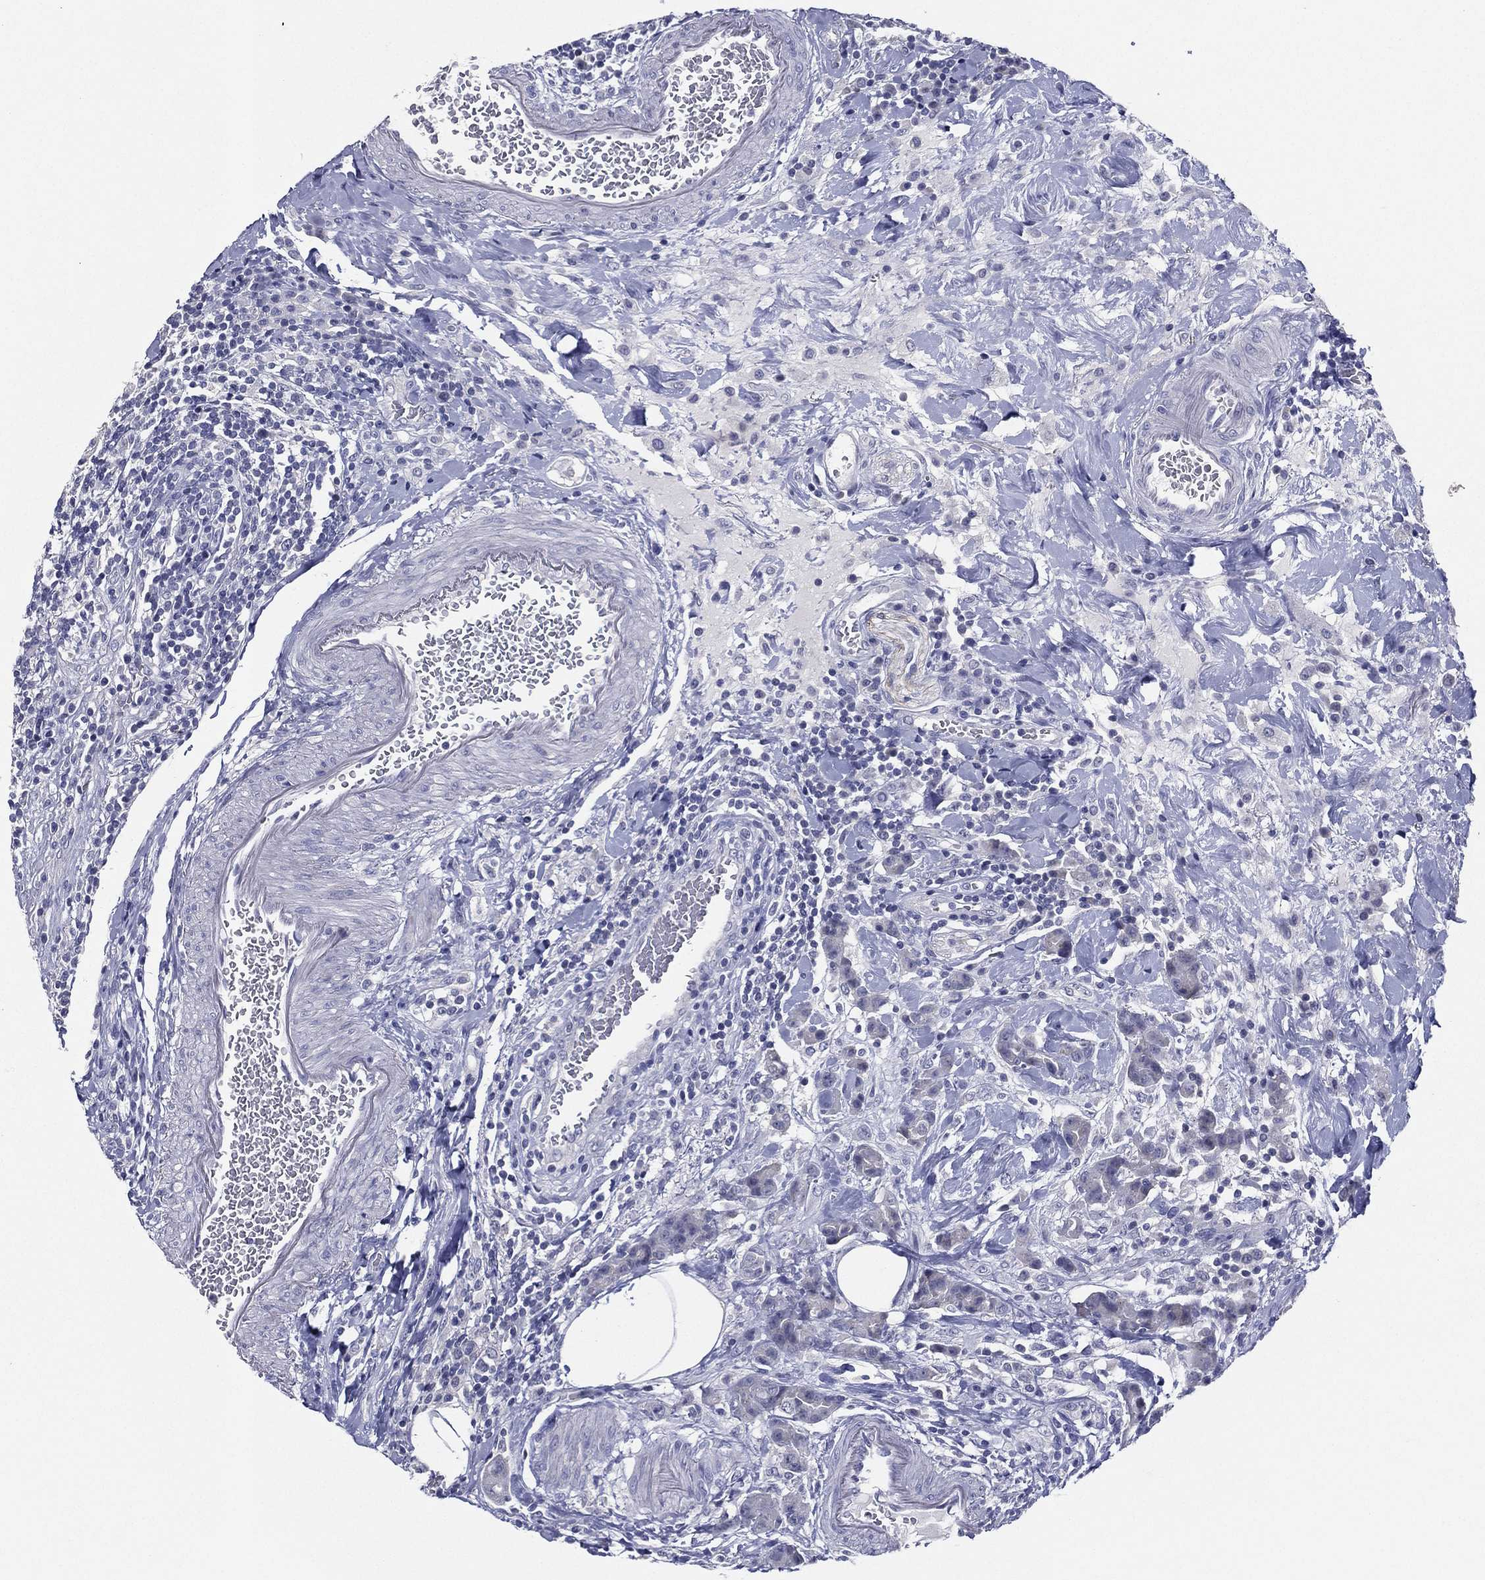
{"staining": {"intensity": "negative", "quantity": "none", "location": "none"}, "tissue": "colorectal cancer", "cell_type": "Tumor cells", "image_type": "cancer", "snomed": [{"axis": "morphology", "description": "Adenocarcinoma, NOS"}, {"axis": "topography", "description": "Colon"}], "caption": "The IHC photomicrograph has no significant expression in tumor cells of colorectal cancer tissue. (DAB (3,3'-diaminobenzidine) IHC, high magnification).", "gene": "SLC13A4", "patient": {"sex": "female", "age": 69}}